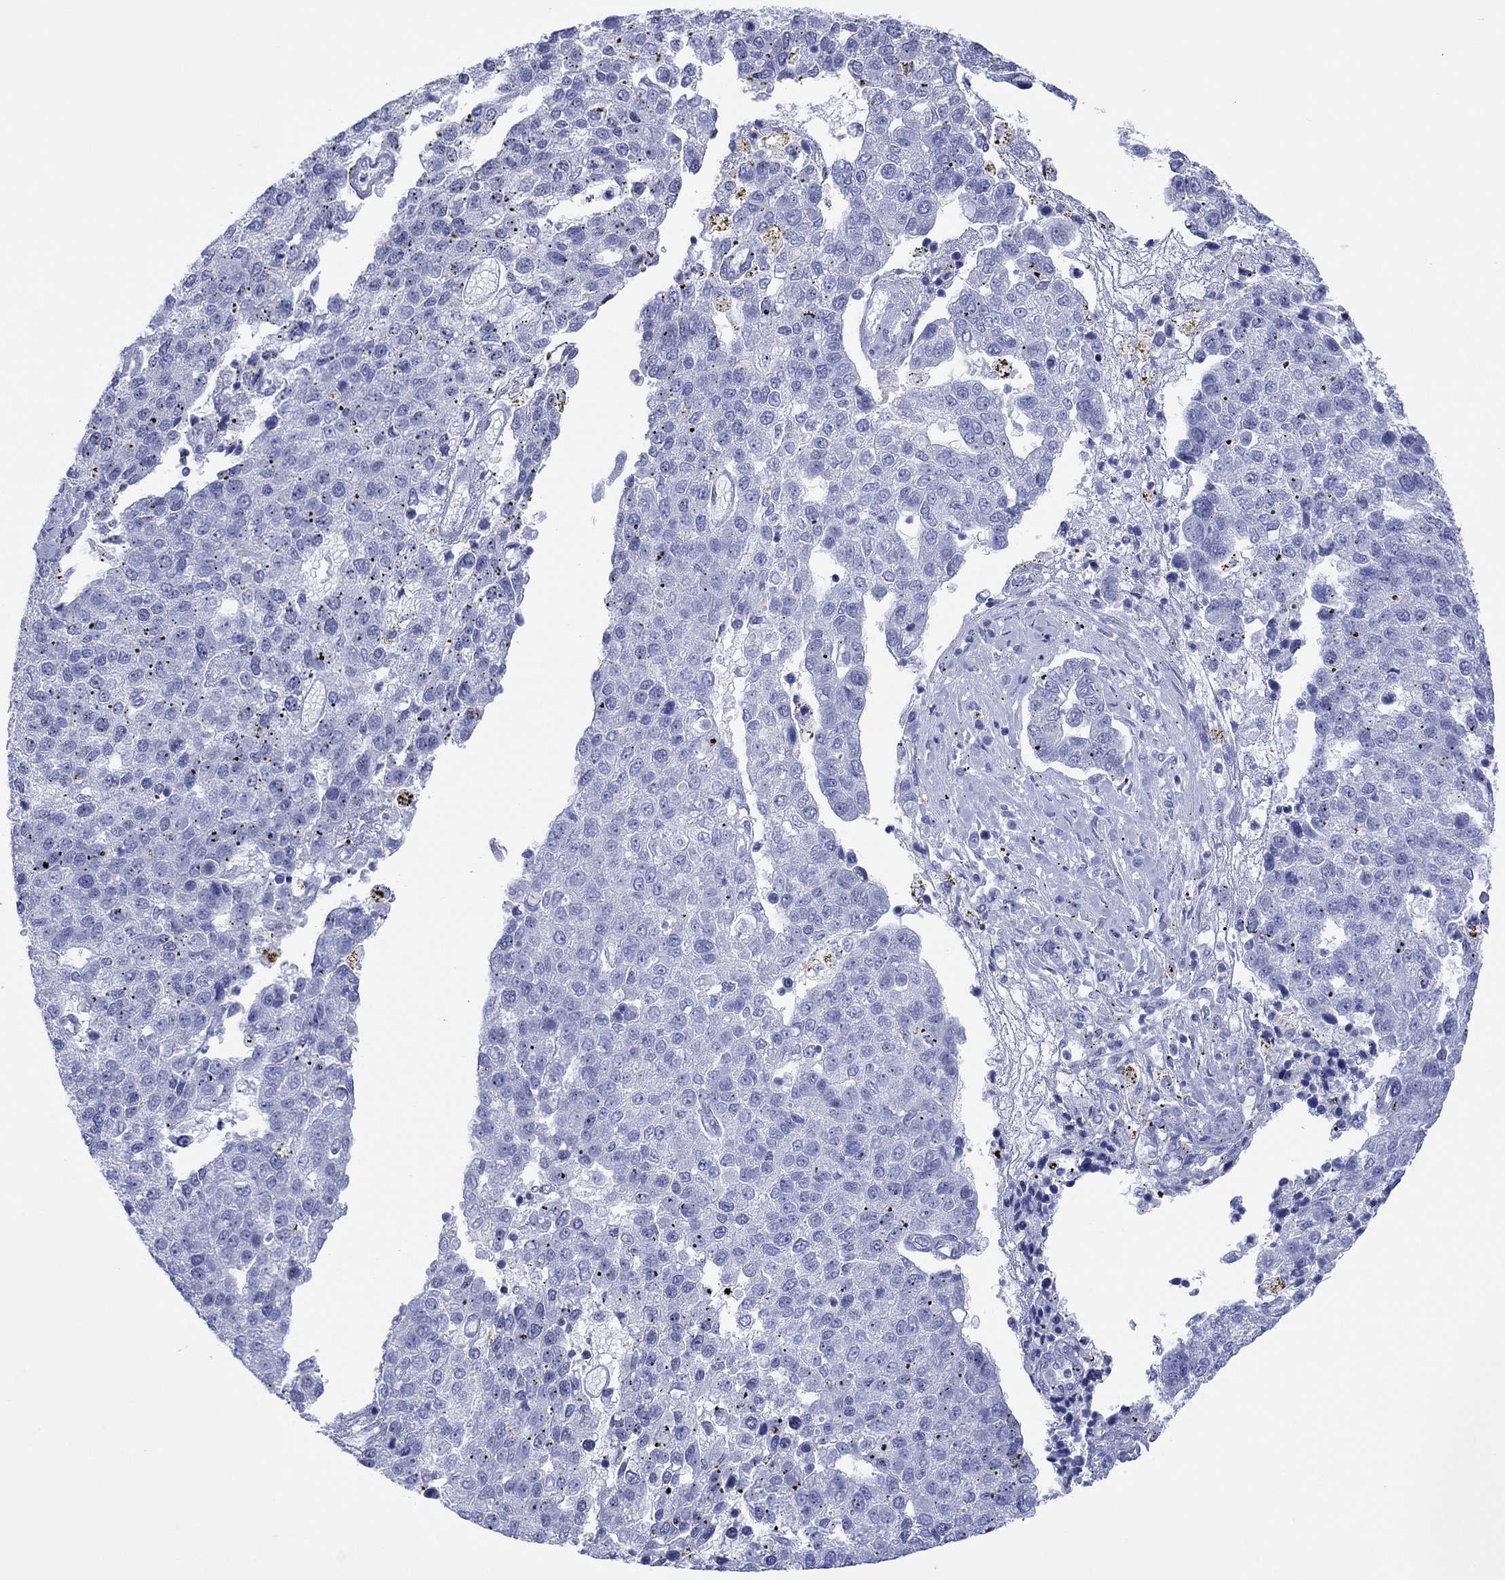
{"staining": {"intensity": "negative", "quantity": "none", "location": "none"}, "tissue": "pancreatic cancer", "cell_type": "Tumor cells", "image_type": "cancer", "snomed": [{"axis": "morphology", "description": "Adenocarcinoma, NOS"}, {"axis": "topography", "description": "Pancreas"}], "caption": "Pancreatic cancer stained for a protein using immunohistochemistry shows no staining tumor cells.", "gene": "MLANA", "patient": {"sex": "female", "age": 61}}